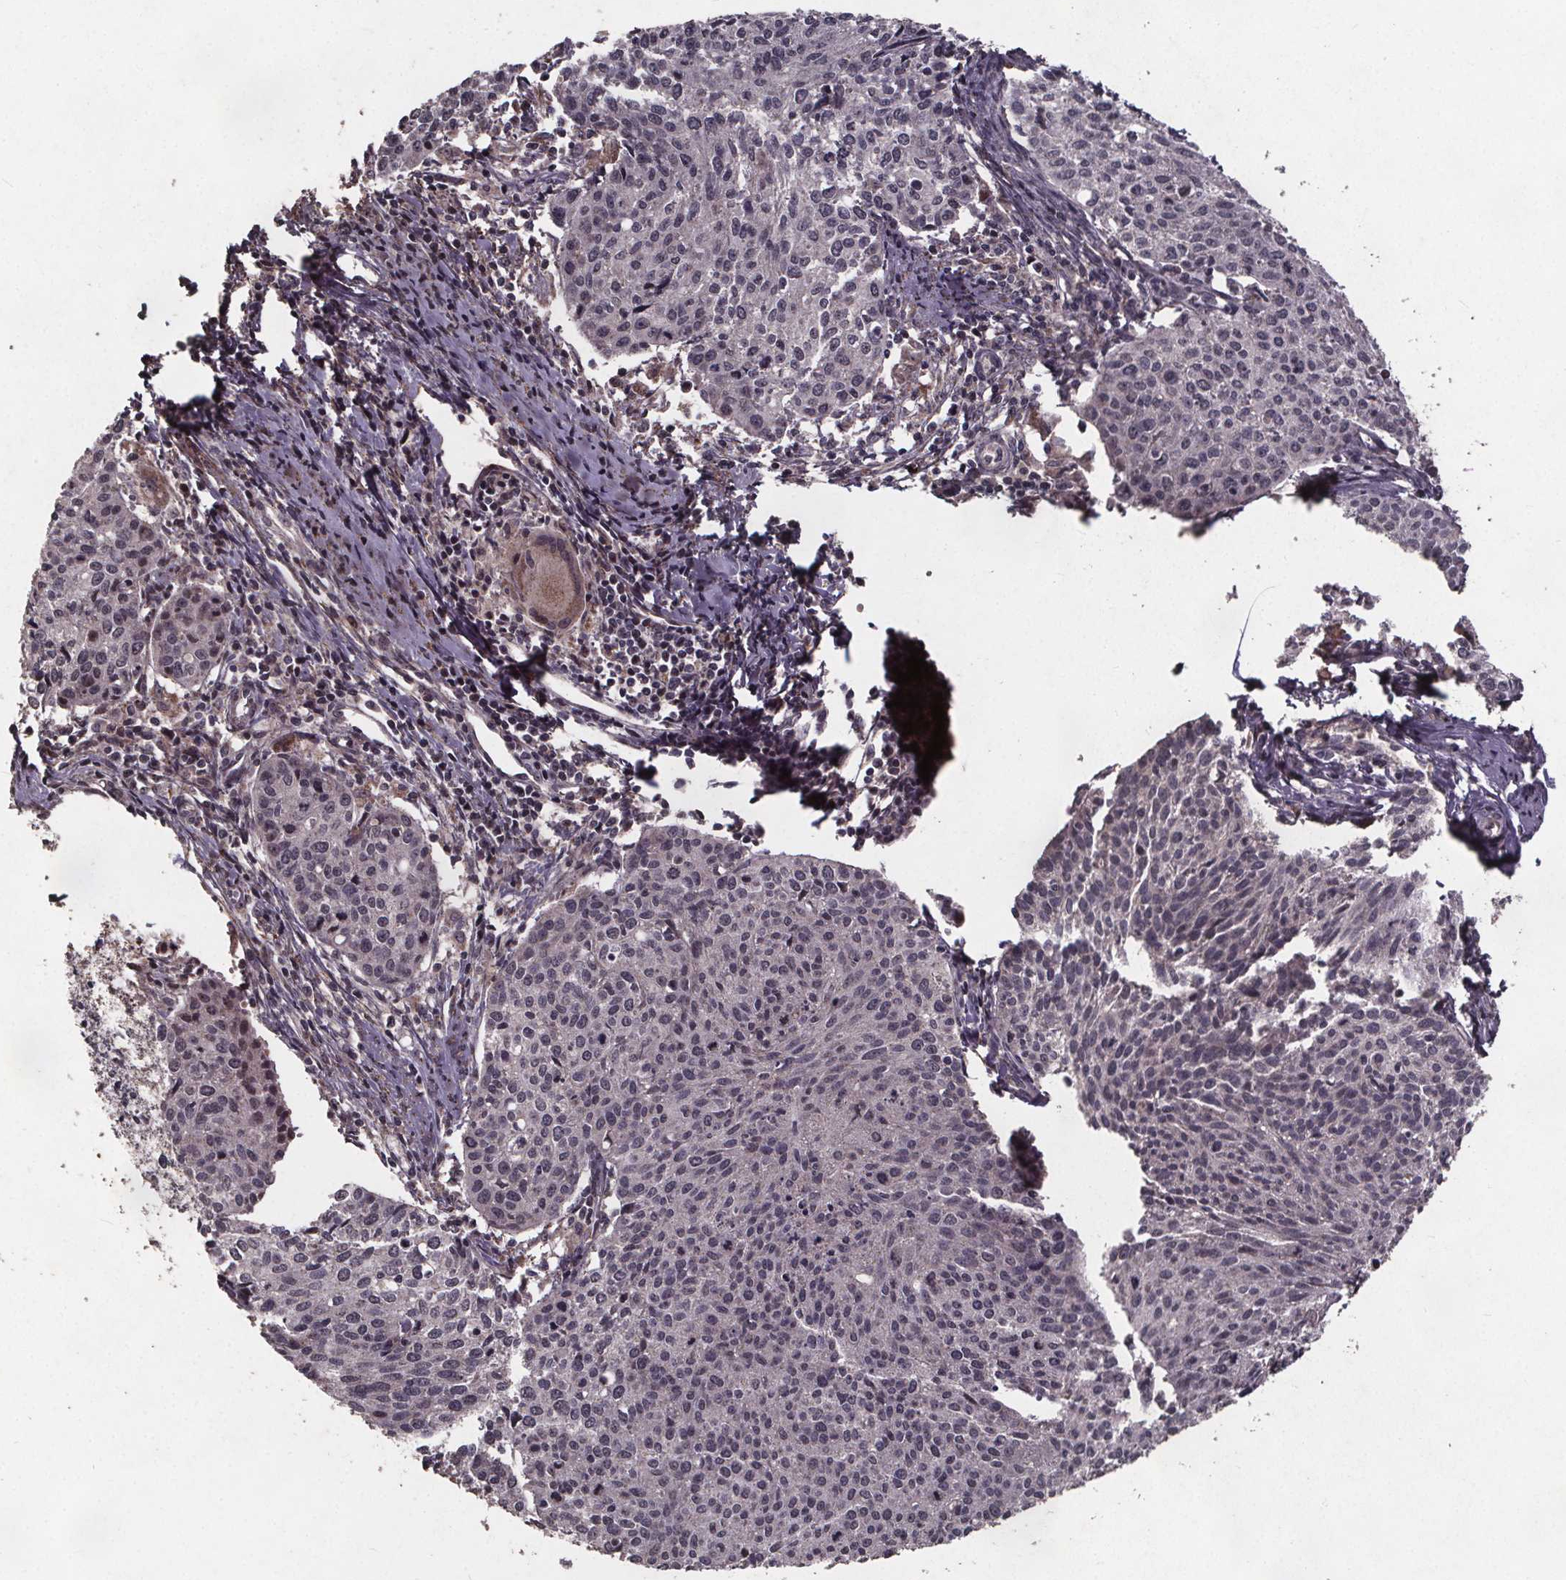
{"staining": {"intensity": "negative", "quantity": "none", "location": "none"}, "tissue": "cervical cancer", "cell_type": "Tumor cells", "image_type": "cancer", "snomed": [{"axis": "morphology", "description": "Squamous cell carcinoma, NOS"}, {"axis": "topography", "description": "Cervix"}], "caption": "Tumor cells show no significant protein staining in cervical squamous cell carcinoma.", "gene": "GPX3", "patient": {"sex": "female", "age": 38}}